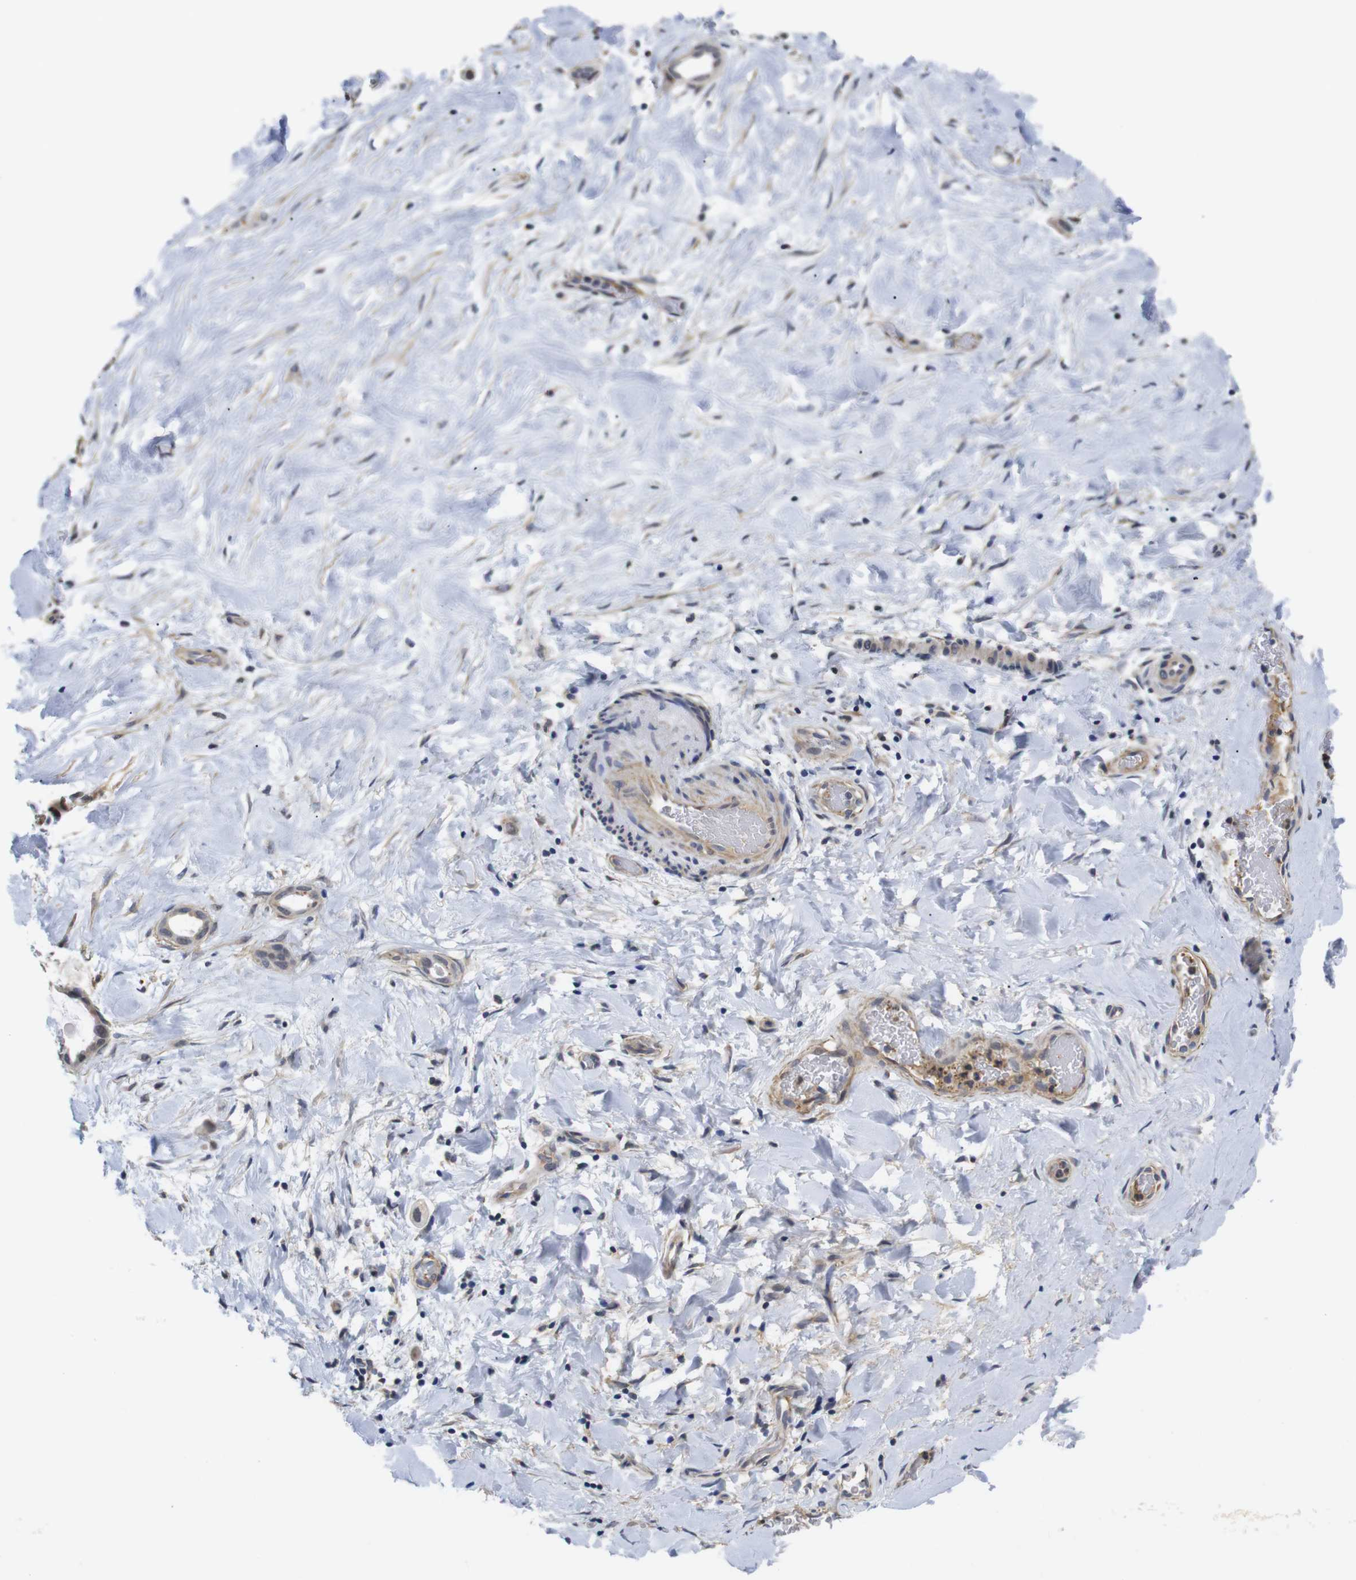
{"staining": {"intensity": "negative", "quantity": "none", "location": "none"}, "tissue": "liver cancer", "cell_type": "Tumor cells", "image_type": "cancer", "snomed": [{"axis": "morphology", "description": "Cholangiocarcinoma"}, {"axis": "topography", "description": "Liver"}], "caption": "High power microscopy histopathology image of an immunohistochemistry (IHC) photomicrograph of cholangiocarcinoma (liver), revealing no significant expression in tumor cells.", "gene": "FNTA", "patient": {"sex": "female", "age": 65}}